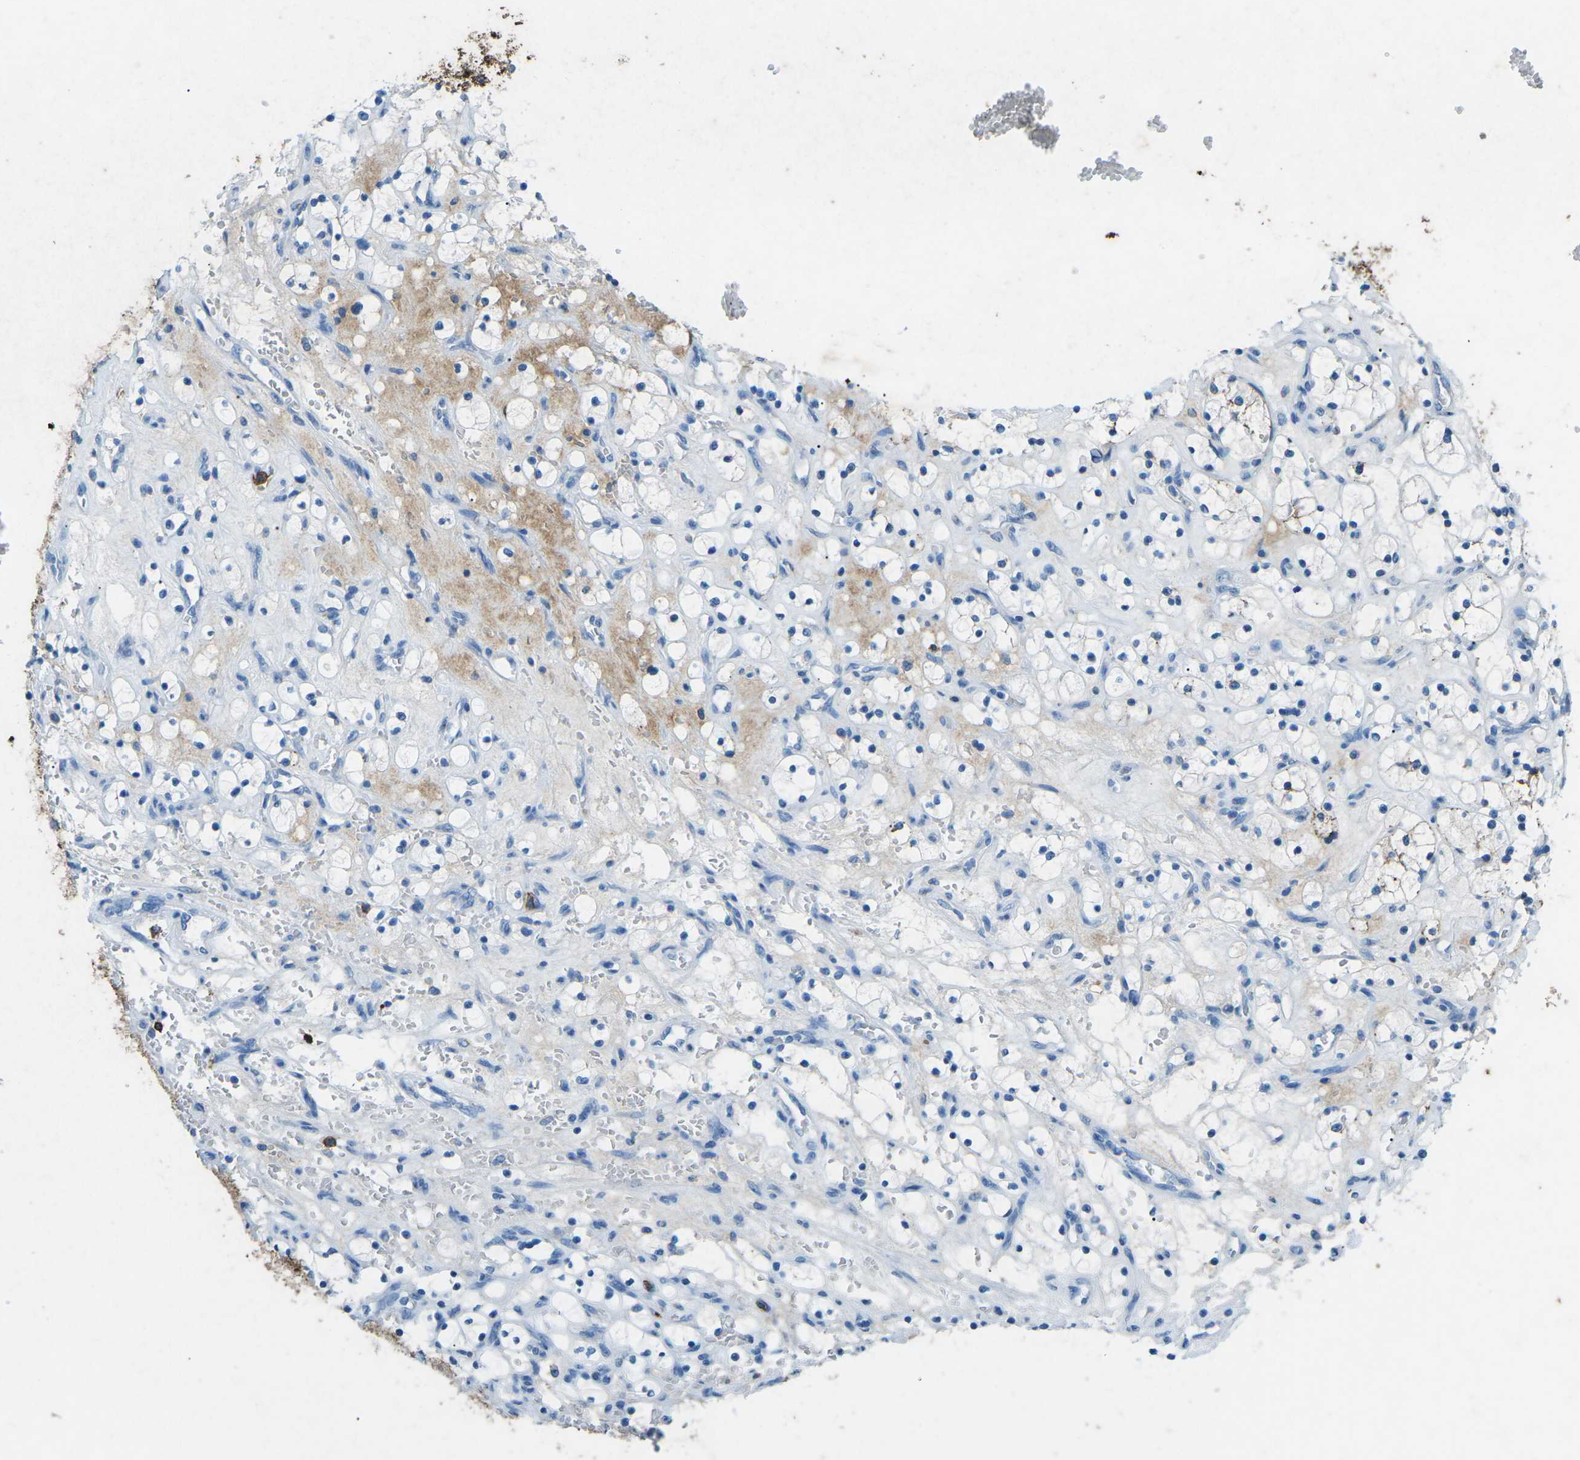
{"staining": {"intensity": "weak", "quantity": "<25%", "location": "cytoplasmic/membranous"}, "tissue": "renal cancer", "cell_type": "Tumor cells", "image_type": "cancer", "snomed": [{"axis": "morphology", "description": "Adenocarcinoma, NOS"}, {"axis": "topography", "description": "Kidney"}], "caption": "Protein analysis of adenocarcinoma (renal) displays no significant staining in tumor cells. Brightfield microscopy of immunohistochemistry (IHC) stained with DAB (3,3'-diaminobenzidine) (brown) and hematoxylin (blue), captured at high magnification.", "gene": "CTAGE1", "patient": {"sex": "female", "age": 69}}